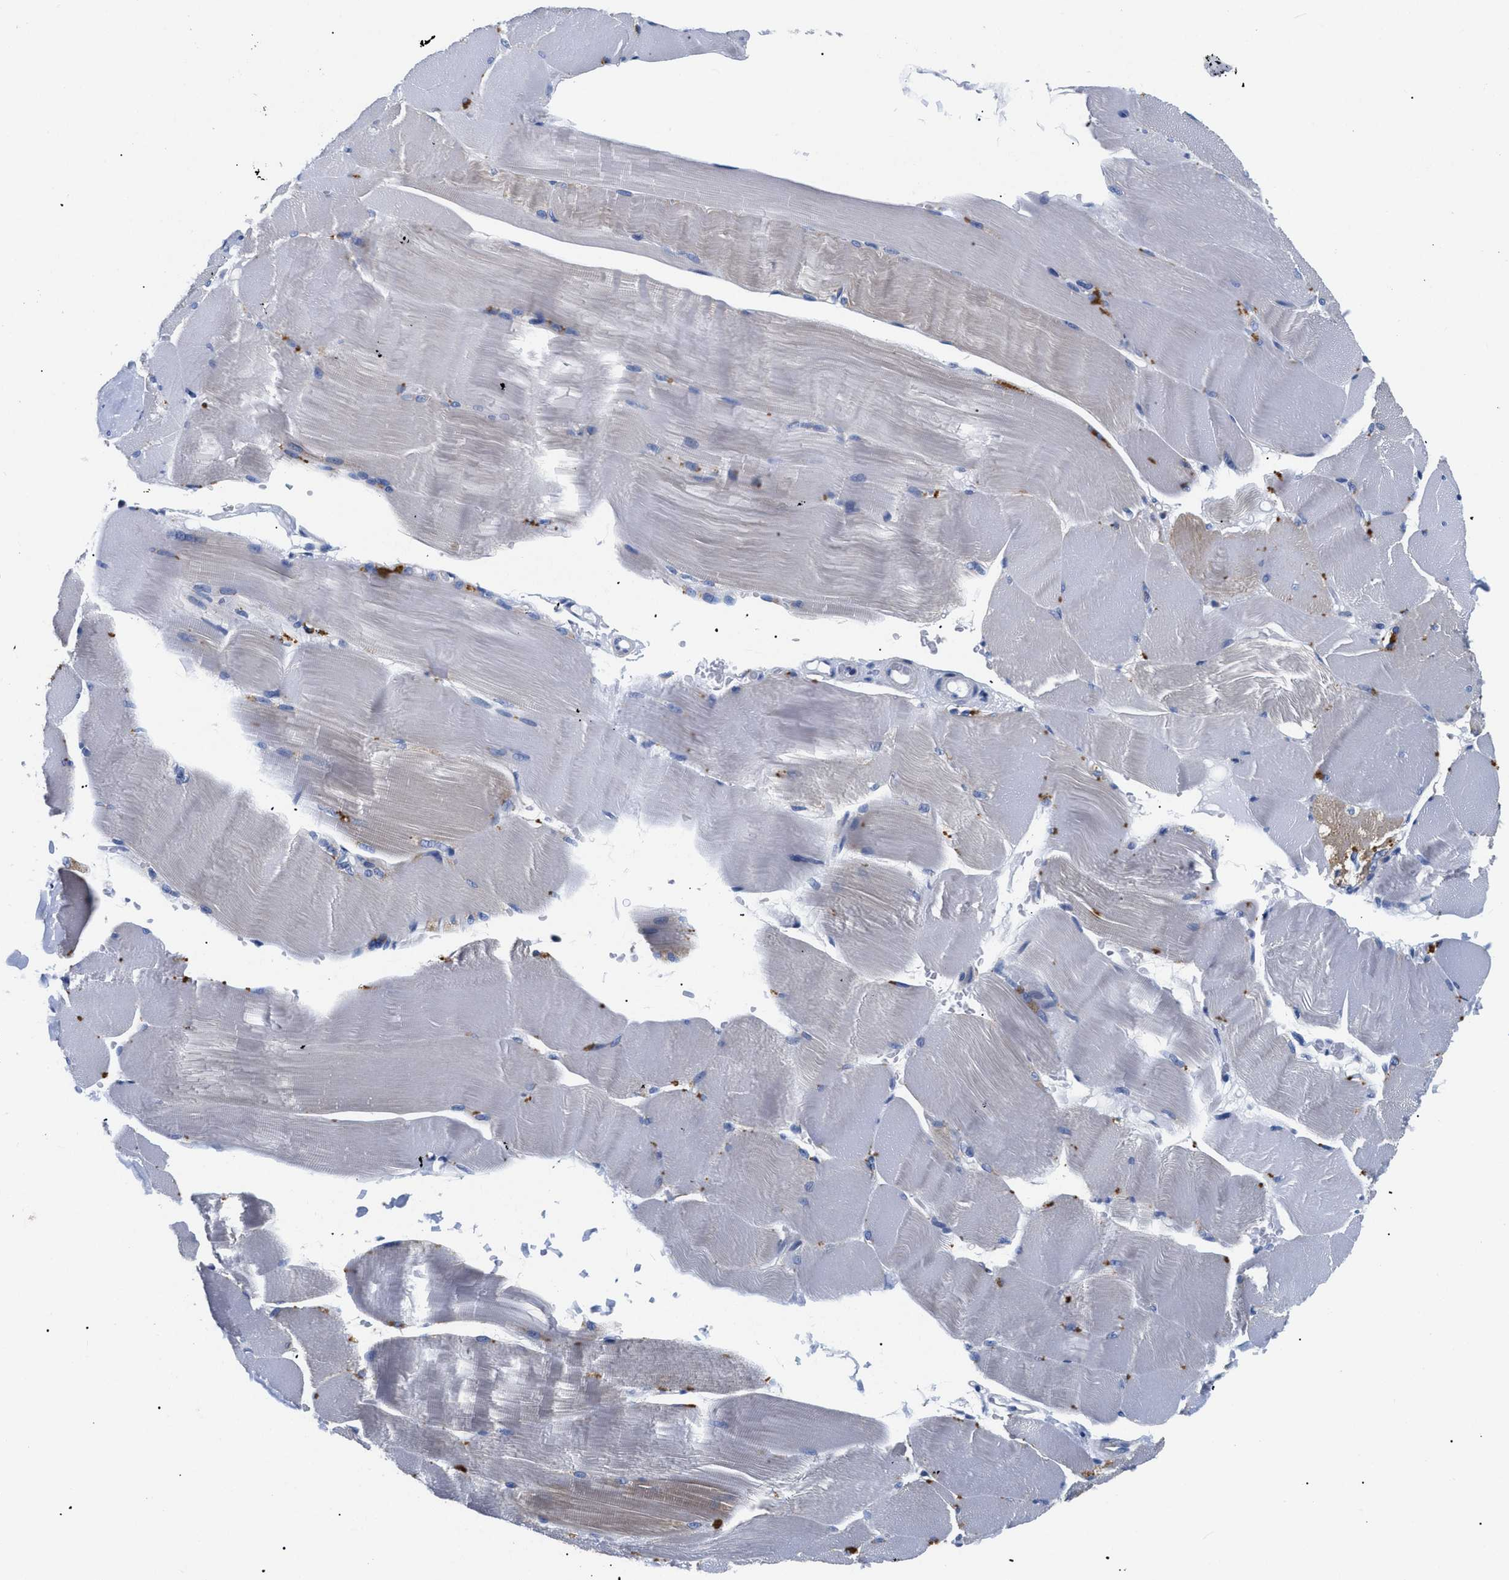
{"staining": {"intensity": "weak", "quantity": "<25%", "location": "cytoplasmic/membranous"}, "tissue": "skeletal muscle", "cell_type": "Myocytes", "image_type": "normal", "snomed": [{"axis": "morphology", "description": "Normal tissue, NOS"}, {"axis": "topography", "description": "Skin"}, {"axis": "topography", "description": "Skeletal muscle"}], "caption": "The photomicrograph displays no significant staining in myocytes of skeletal muscle.", "gene": "GPR149", "patient": {"sex": "male", "age": 83}}